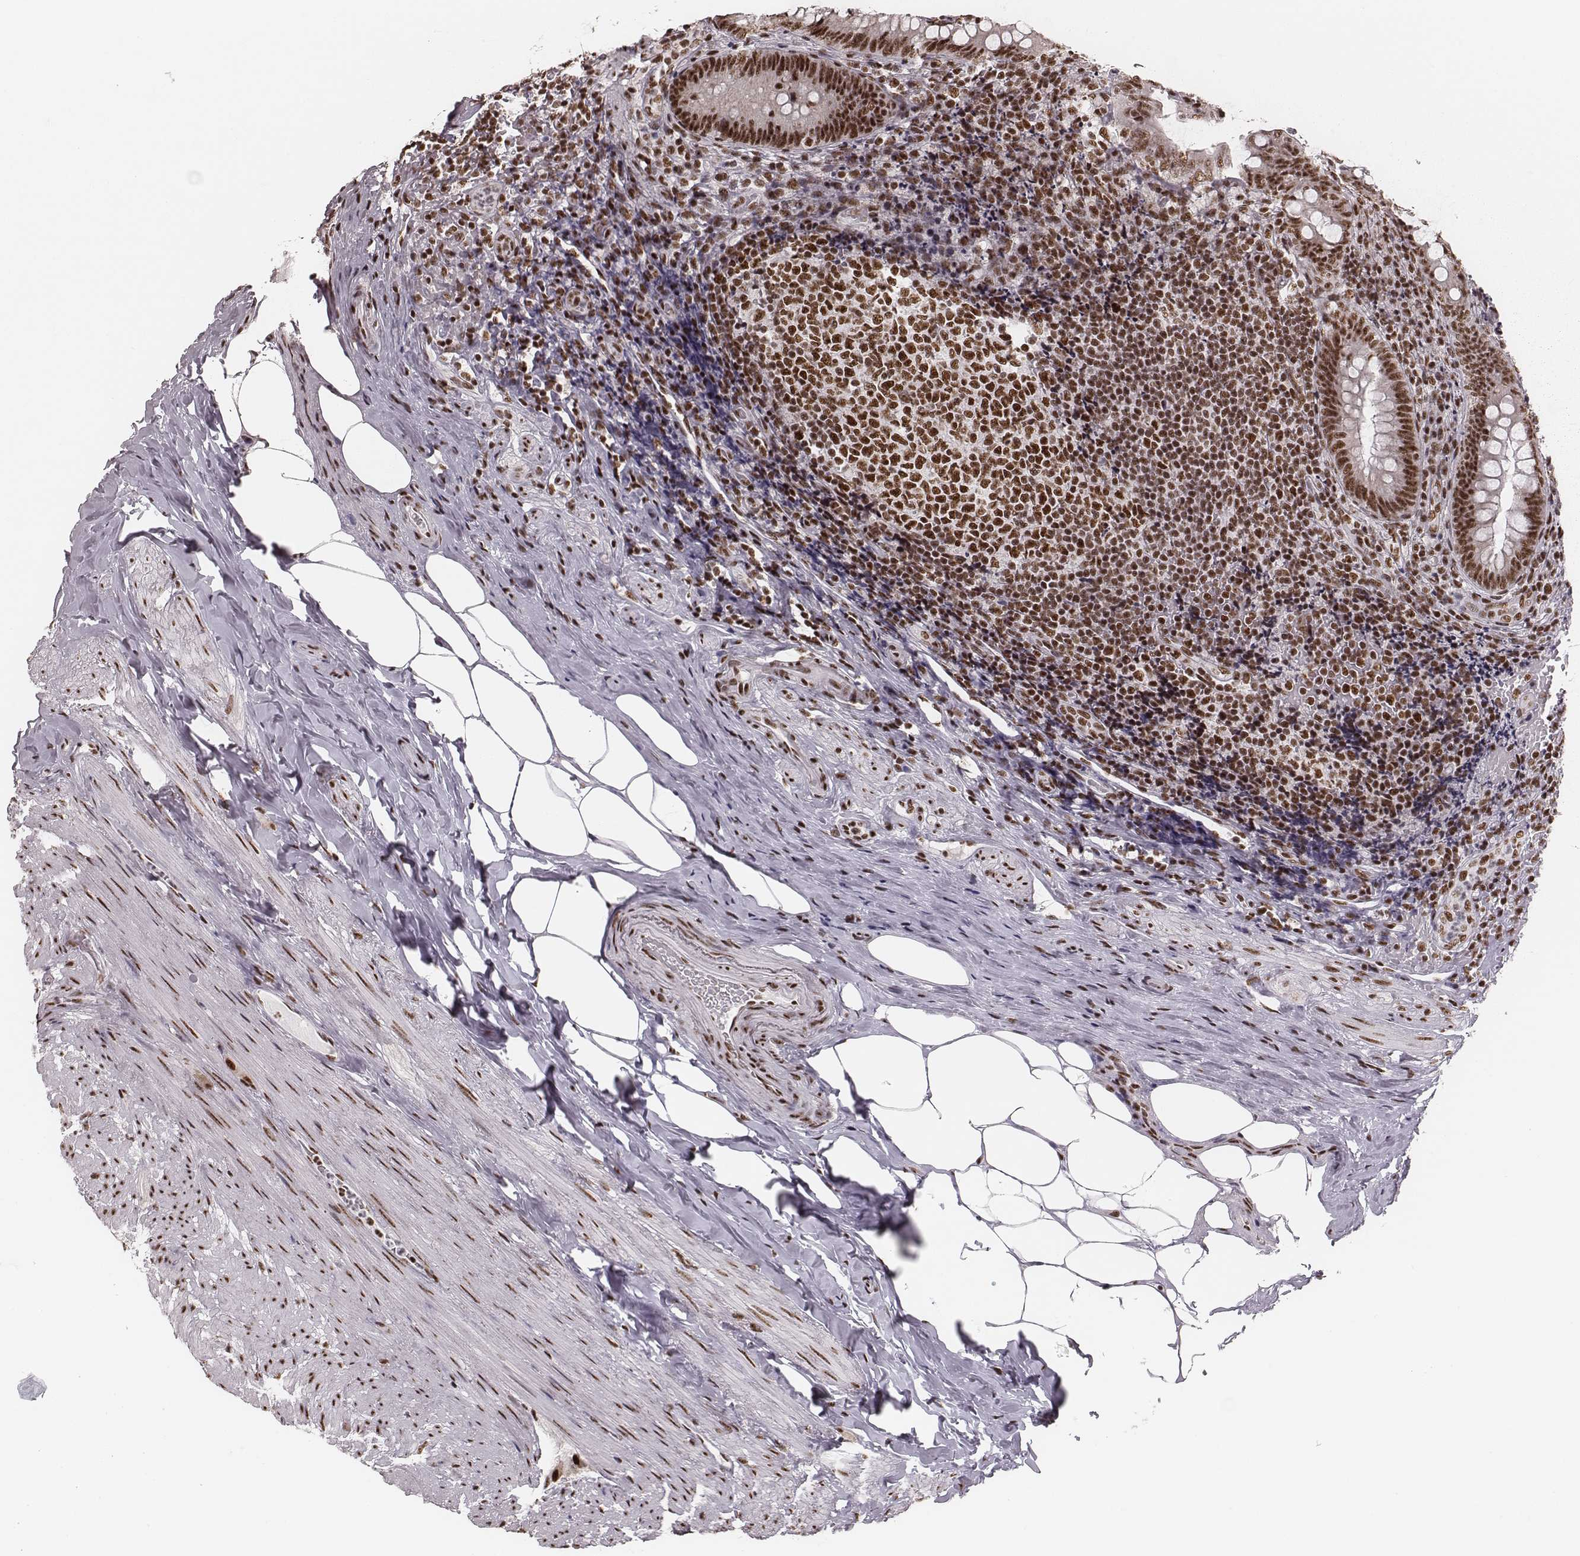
{"staining": {"intensity": "strong", "quantity": ">75%", "location": "nuclear"}, "tissue": "appendix", "cell_type": "Glandular cells", "image_type": "normal", "snomed": [{"axis": "morphology", "description": "Normal tissue, NOS"}, {"axis": "topography", "description": "Appendix"}], "caption": "IHC staining of unremarkable appendix, which shows high levels of strong nuclear staining in about >75% of glandular cells indicating strong nuclear protein staining. The staining was performed using DAB (3,3'-diaminobenzidine) (brown) for protein detection and nuclei were counterstained in hematoxylin (blue).", "gene": "LUC7L", "patient": {"sex": "male", "age": 47}}